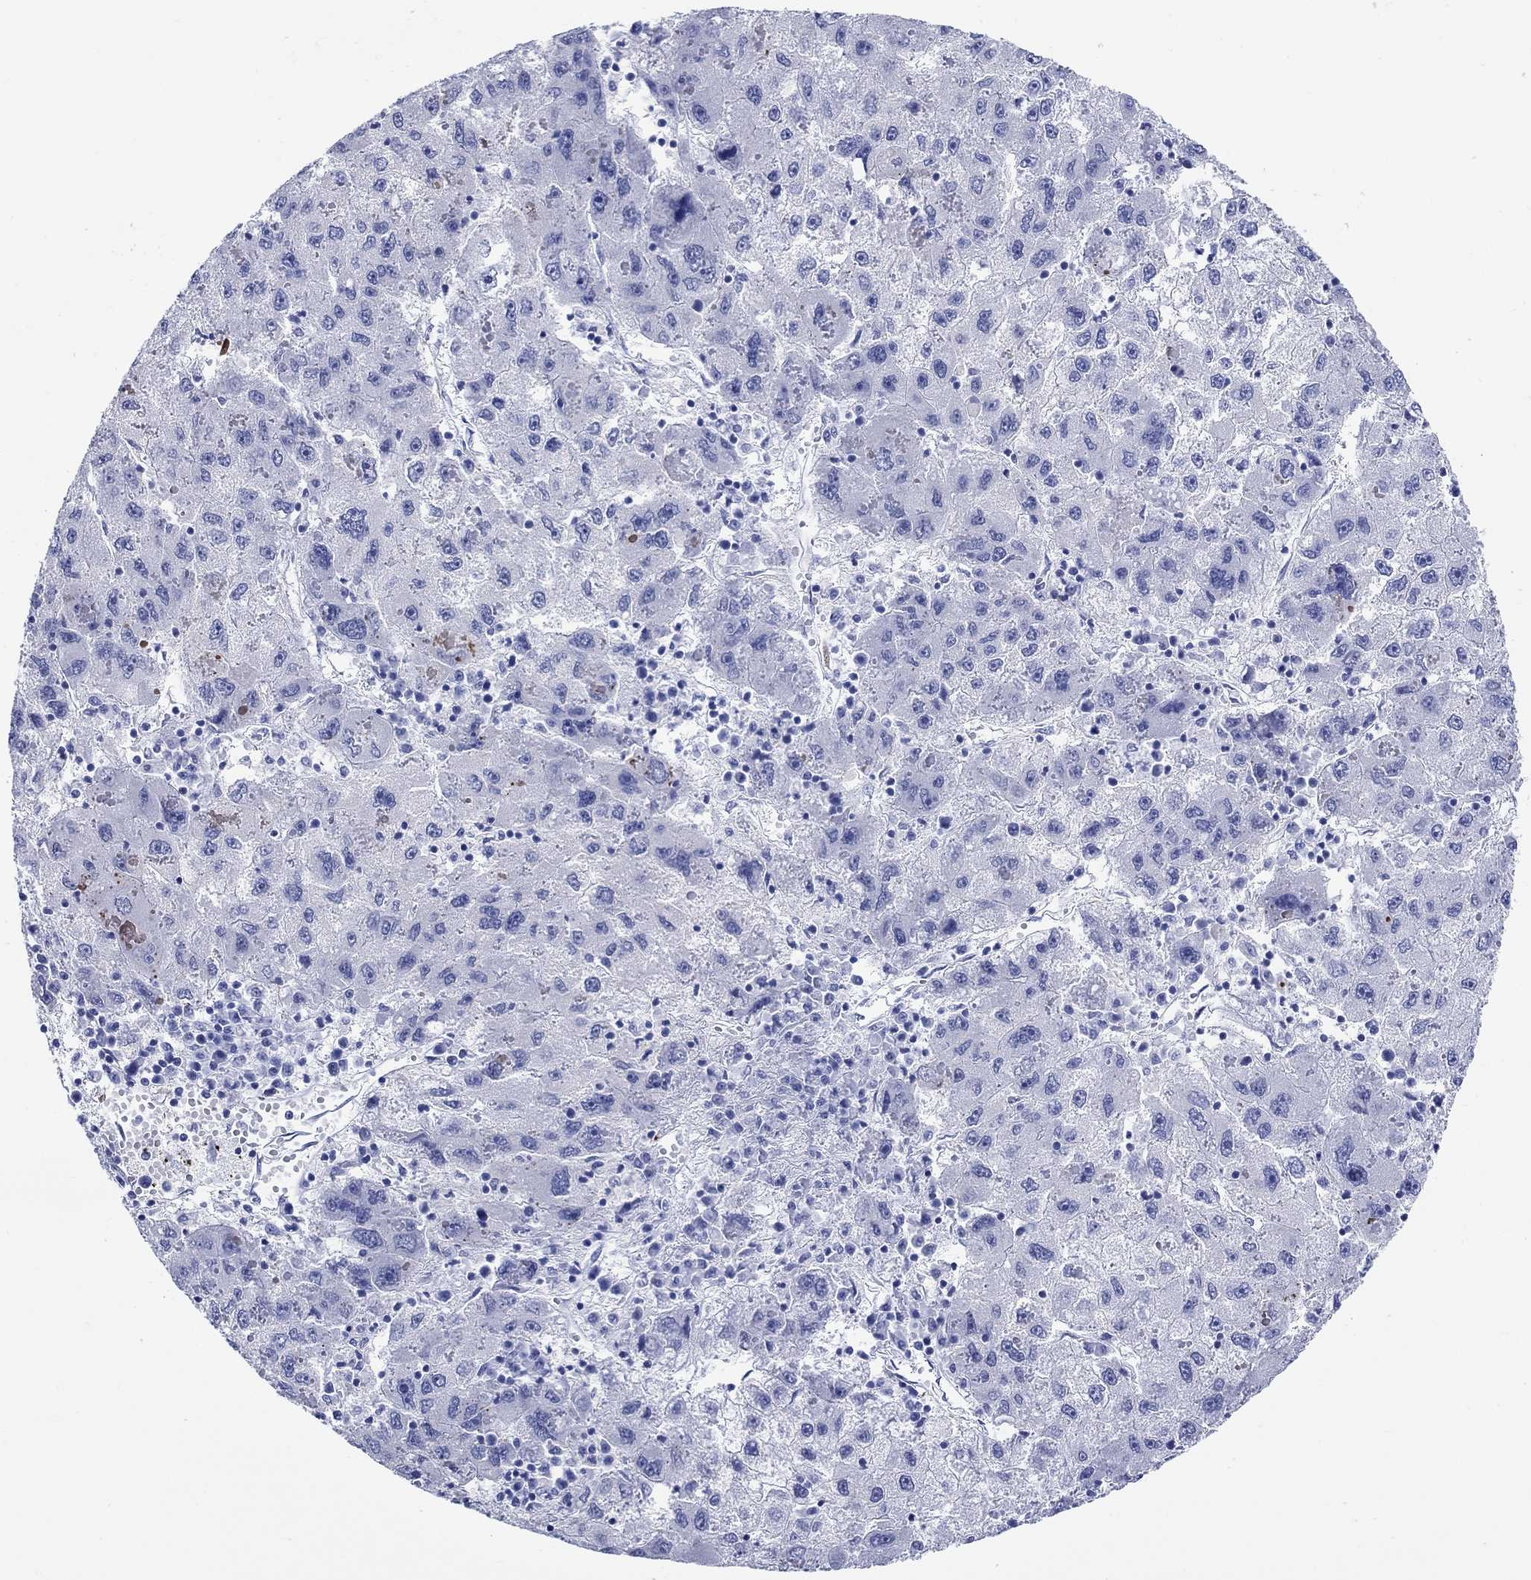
{"staining": {"intensity": "negative", "quantity": "none", "location": "none"}, "tissue": "liver cancer", "cell_type": "Tumor cells", "image_type": "cancer", "snomed": [{"axis": "morphology", "description": "Carcinoma, Hepatocellular, NOS"}, {"axis": "topography", "description": "Liver"}], "caption": "Hepatocellular carcinoma (liver) stained for a protein using IHC shows no staining tumor cells.", "gene": "CRYGS", "patient": {"sex": "male", "age": 75}}